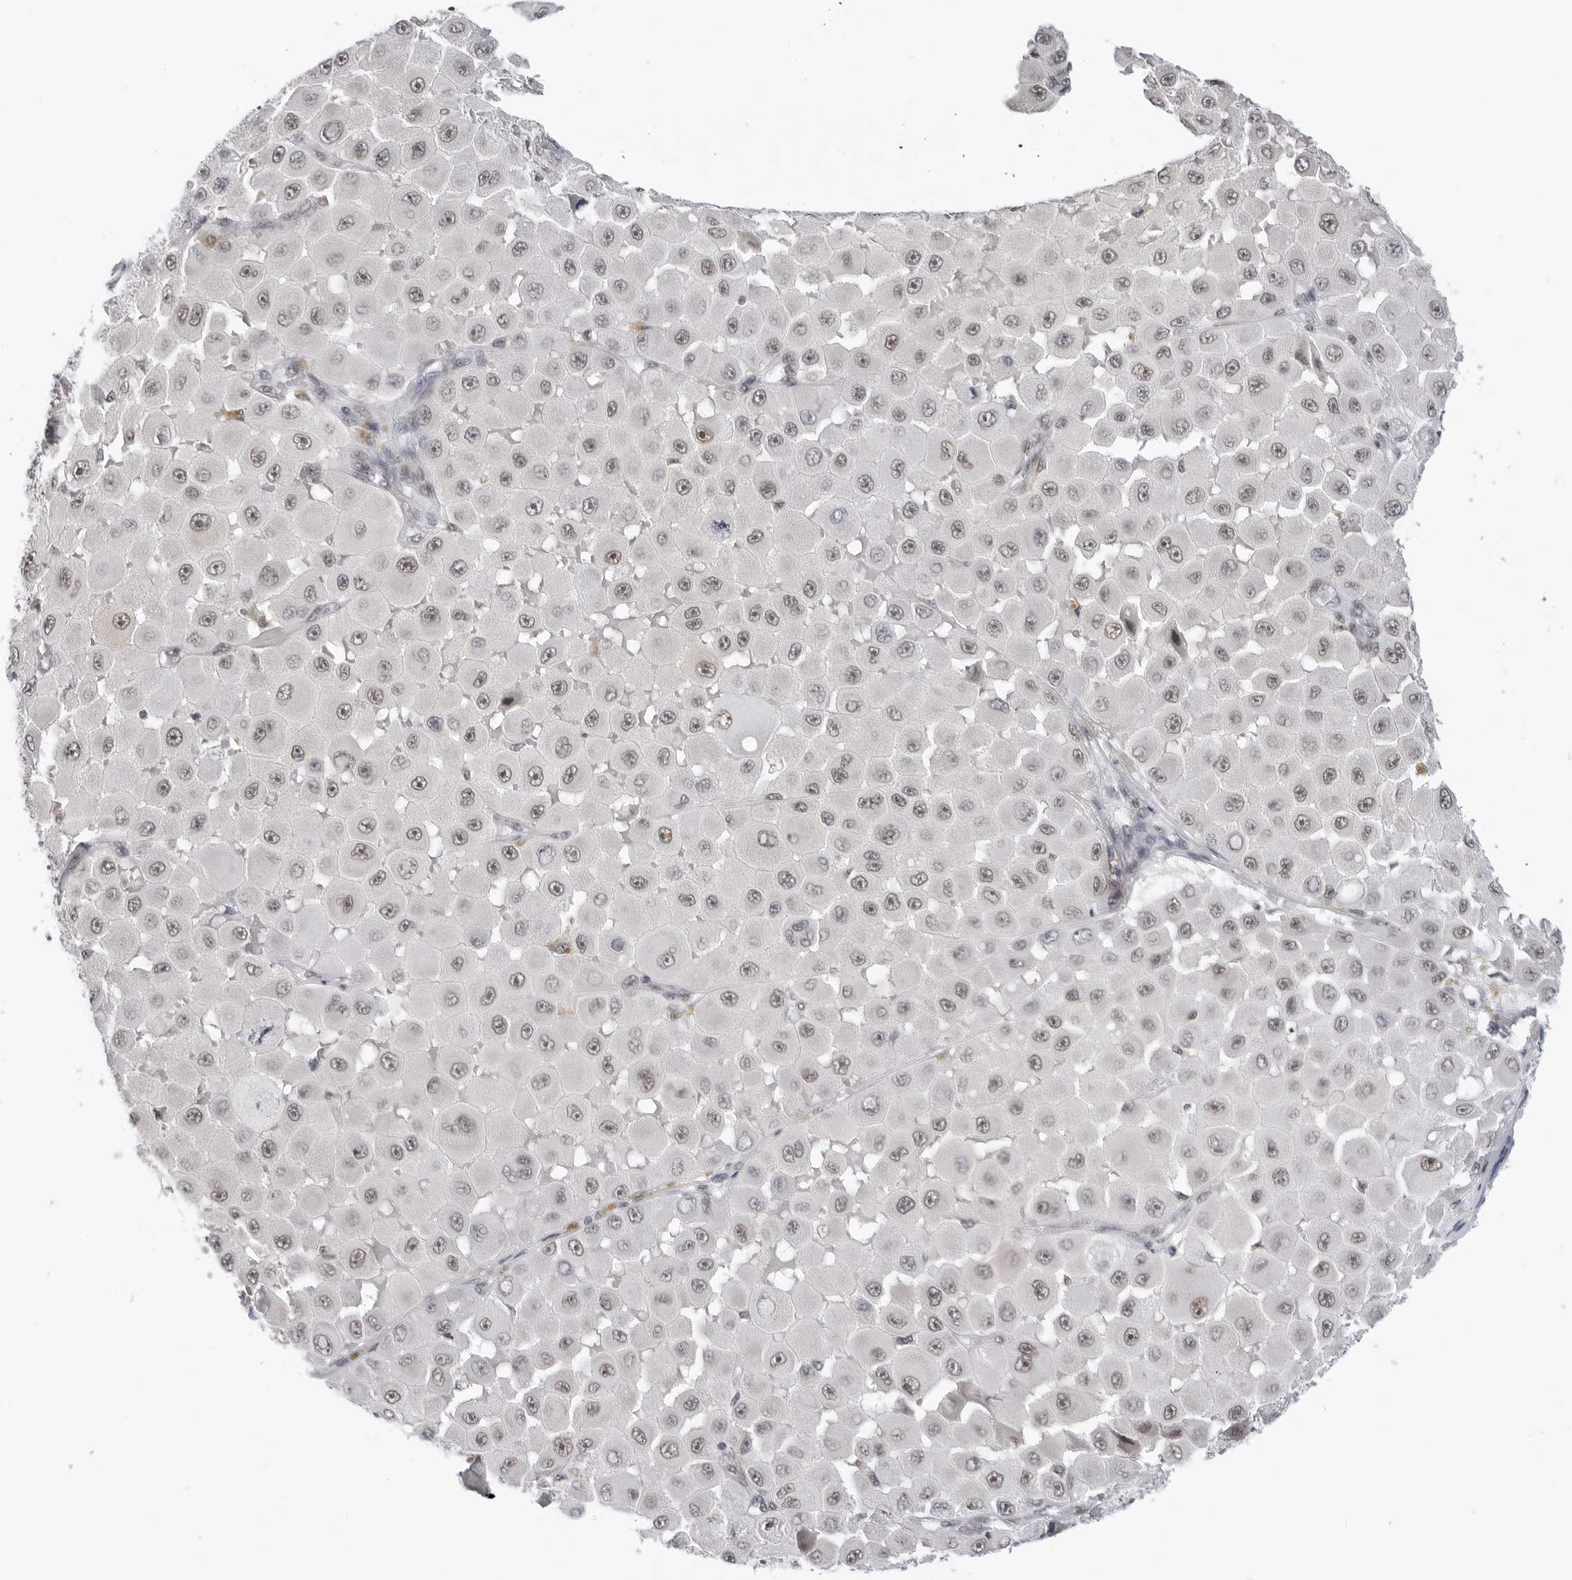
{"staining": {"intensity": "weak", "quantity": ">75%", "location": "nuclear"}, "tissue": "melanoma", "cell_type": "Tumor cells", "image_type": "cancer", "snomed": [{"axis": "morphology", "description": "Malignant melanoma, NOS"}, {"axis": "topography", "description": "Skin"}], "caption": "Malignant melanoma stained for a protein shows weak nuclear positivity in tumor cells. (DAB (3,3'-diaminobenzidine) IHC with brightfield microscopy, high magnification).", "gene": "FOXK2", "patient": {"sex": "female", "age": 81}}